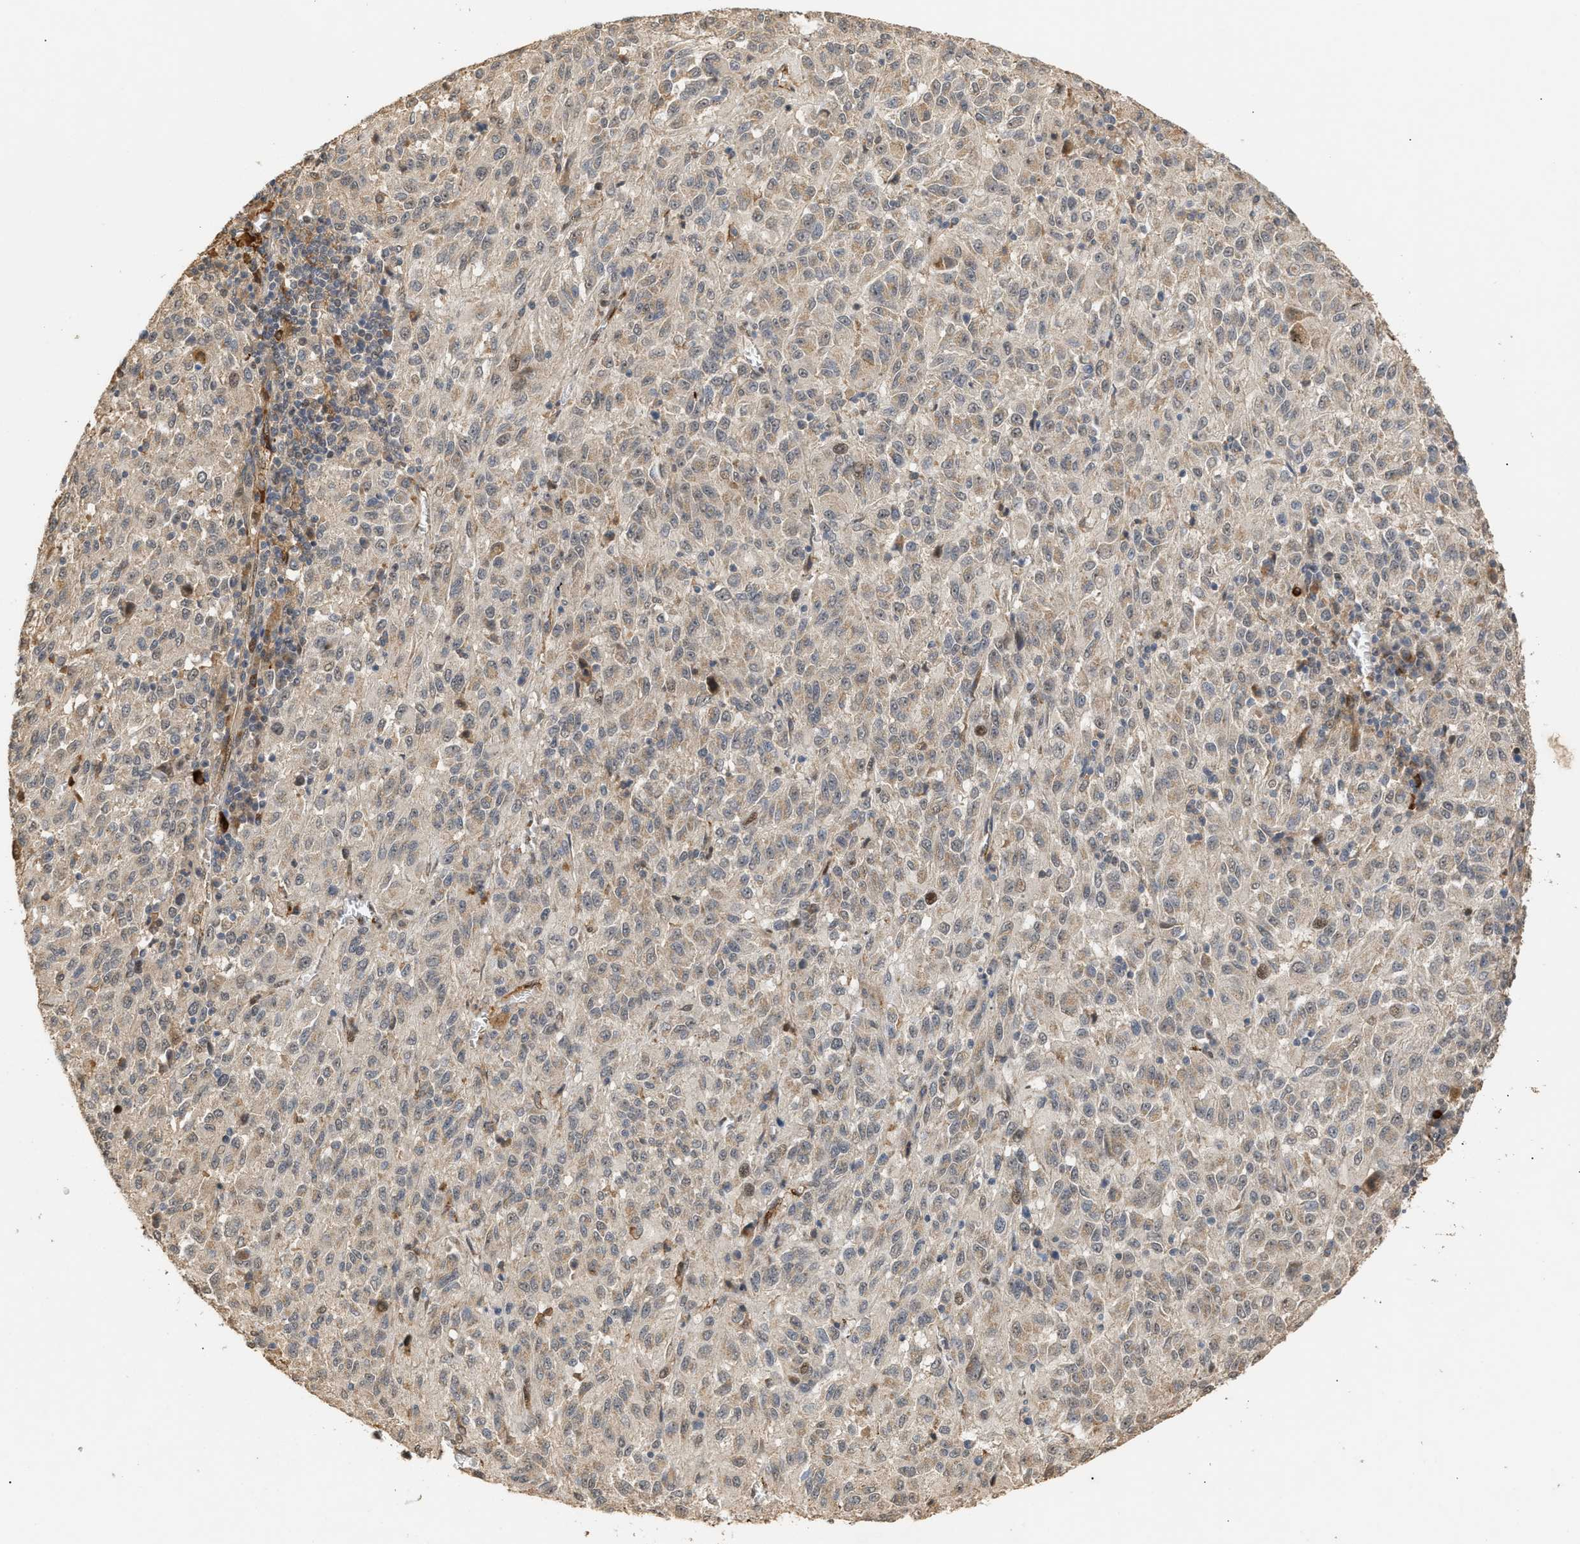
{"staining": {"intensity": "weak", "quantity": "<25%", "location": "cytoplasmic/membranous,nuclear"}, "tissue": "melanoma", "cell_type": "Tumor cells", "image_type": "cancer", "snomed": [{"axis": "morphology", "description": "Malignant melanoma, Metastatic site"}, {"axis": "topography", "description": "Lung"}], "caption": "Human melanoma stained for a protein using immunohistochemistry reveals no expression in tumor cells.", "gene": "ZFAND5", "patient": {"sex": "male", "age": 64}}